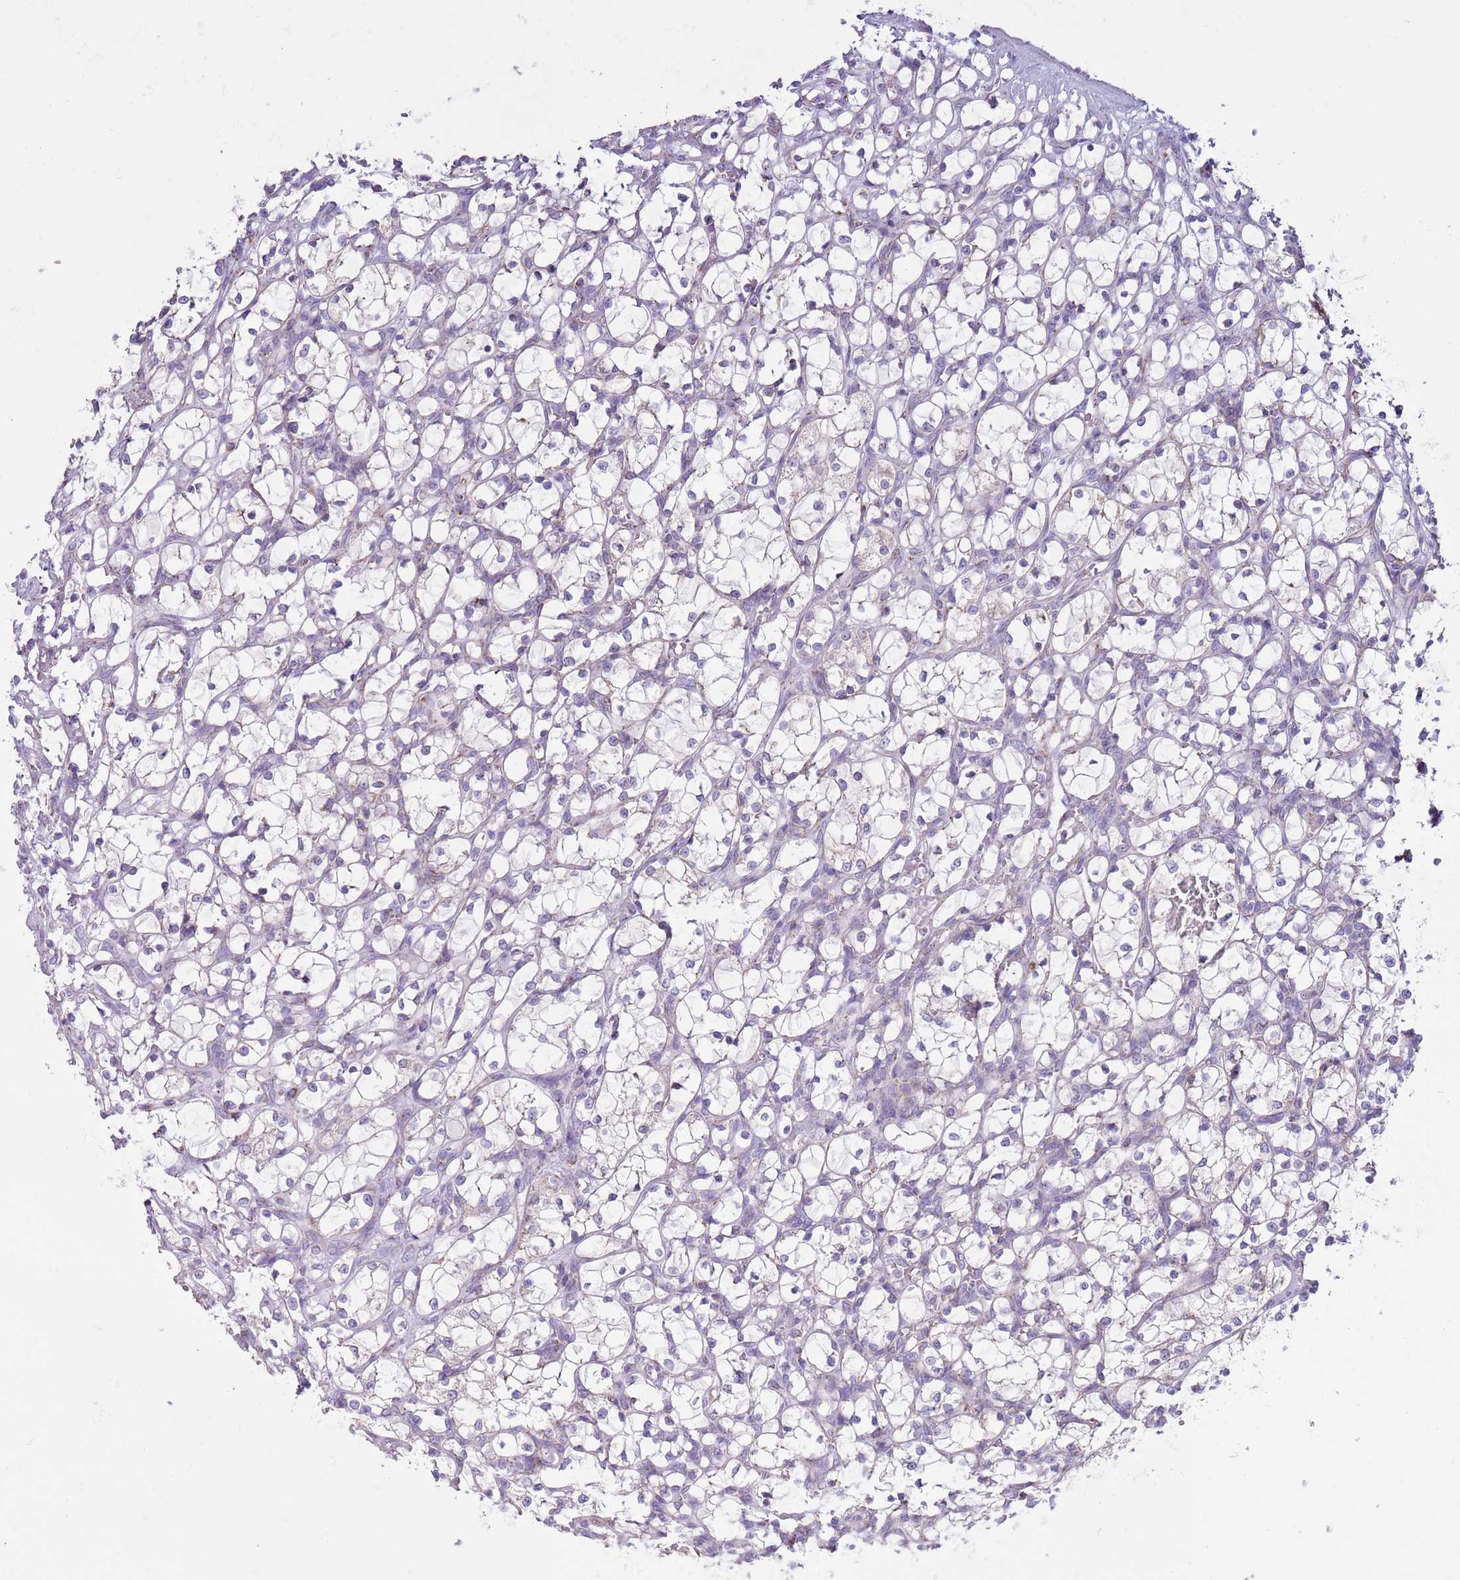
{"staining": {"intensity": "negative", "quantity": "none", "location": "none"}, "tissue": "renal cancer", "cell_type": "Tumor cells", "image_type": "cancer", "snomed": [{"axis": "morphology", "description": "Adenocarcinoma, NOS"}, {"axis": "topography", "description": "Kidney"}], "caption": "DAB immunohistochemical staining of human renal adenocarcinoma exhibits no significant expression in tumor cells.", "gene": "ATP6V1B1", "patient": {"sex": "female", "age": 69}}